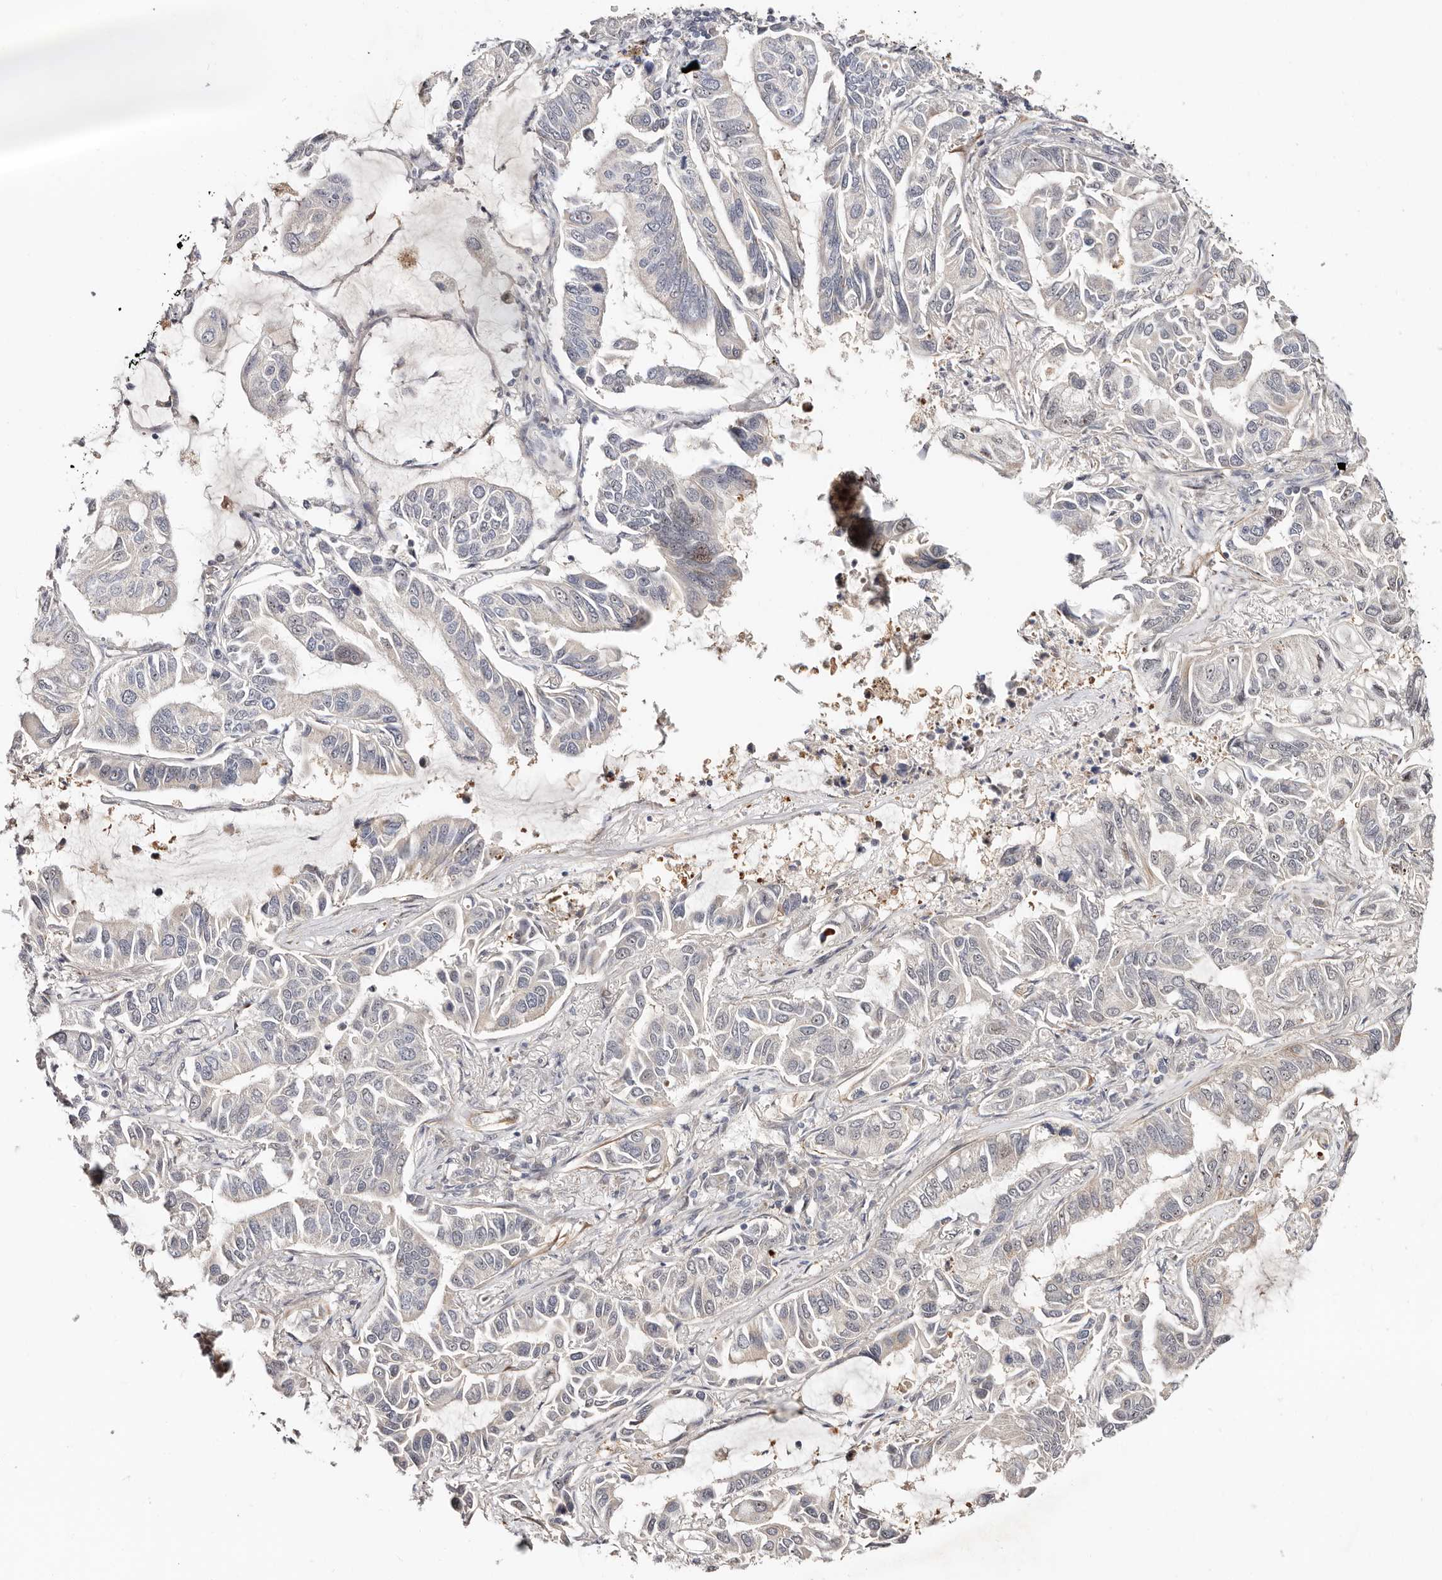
{"staining": {"intensity": "negative", "quantity": "none", "location": "none"}, "tissue": "lung cancer", "cell_type": "Tumor cells", "image_type": "cancer", "snomed": [{"axis": "morphology", "description": "Adenocarcinoma, NOS"}, {"axis": "topography", "description": "Lung"}], "caption": "This is an immunohistochemistry (IHC) image of adenocarcinoma (lung). There is no positivity in tumor cells.", "gene": "ODF2L", "patient": {"sex": "male", "age": 64}}